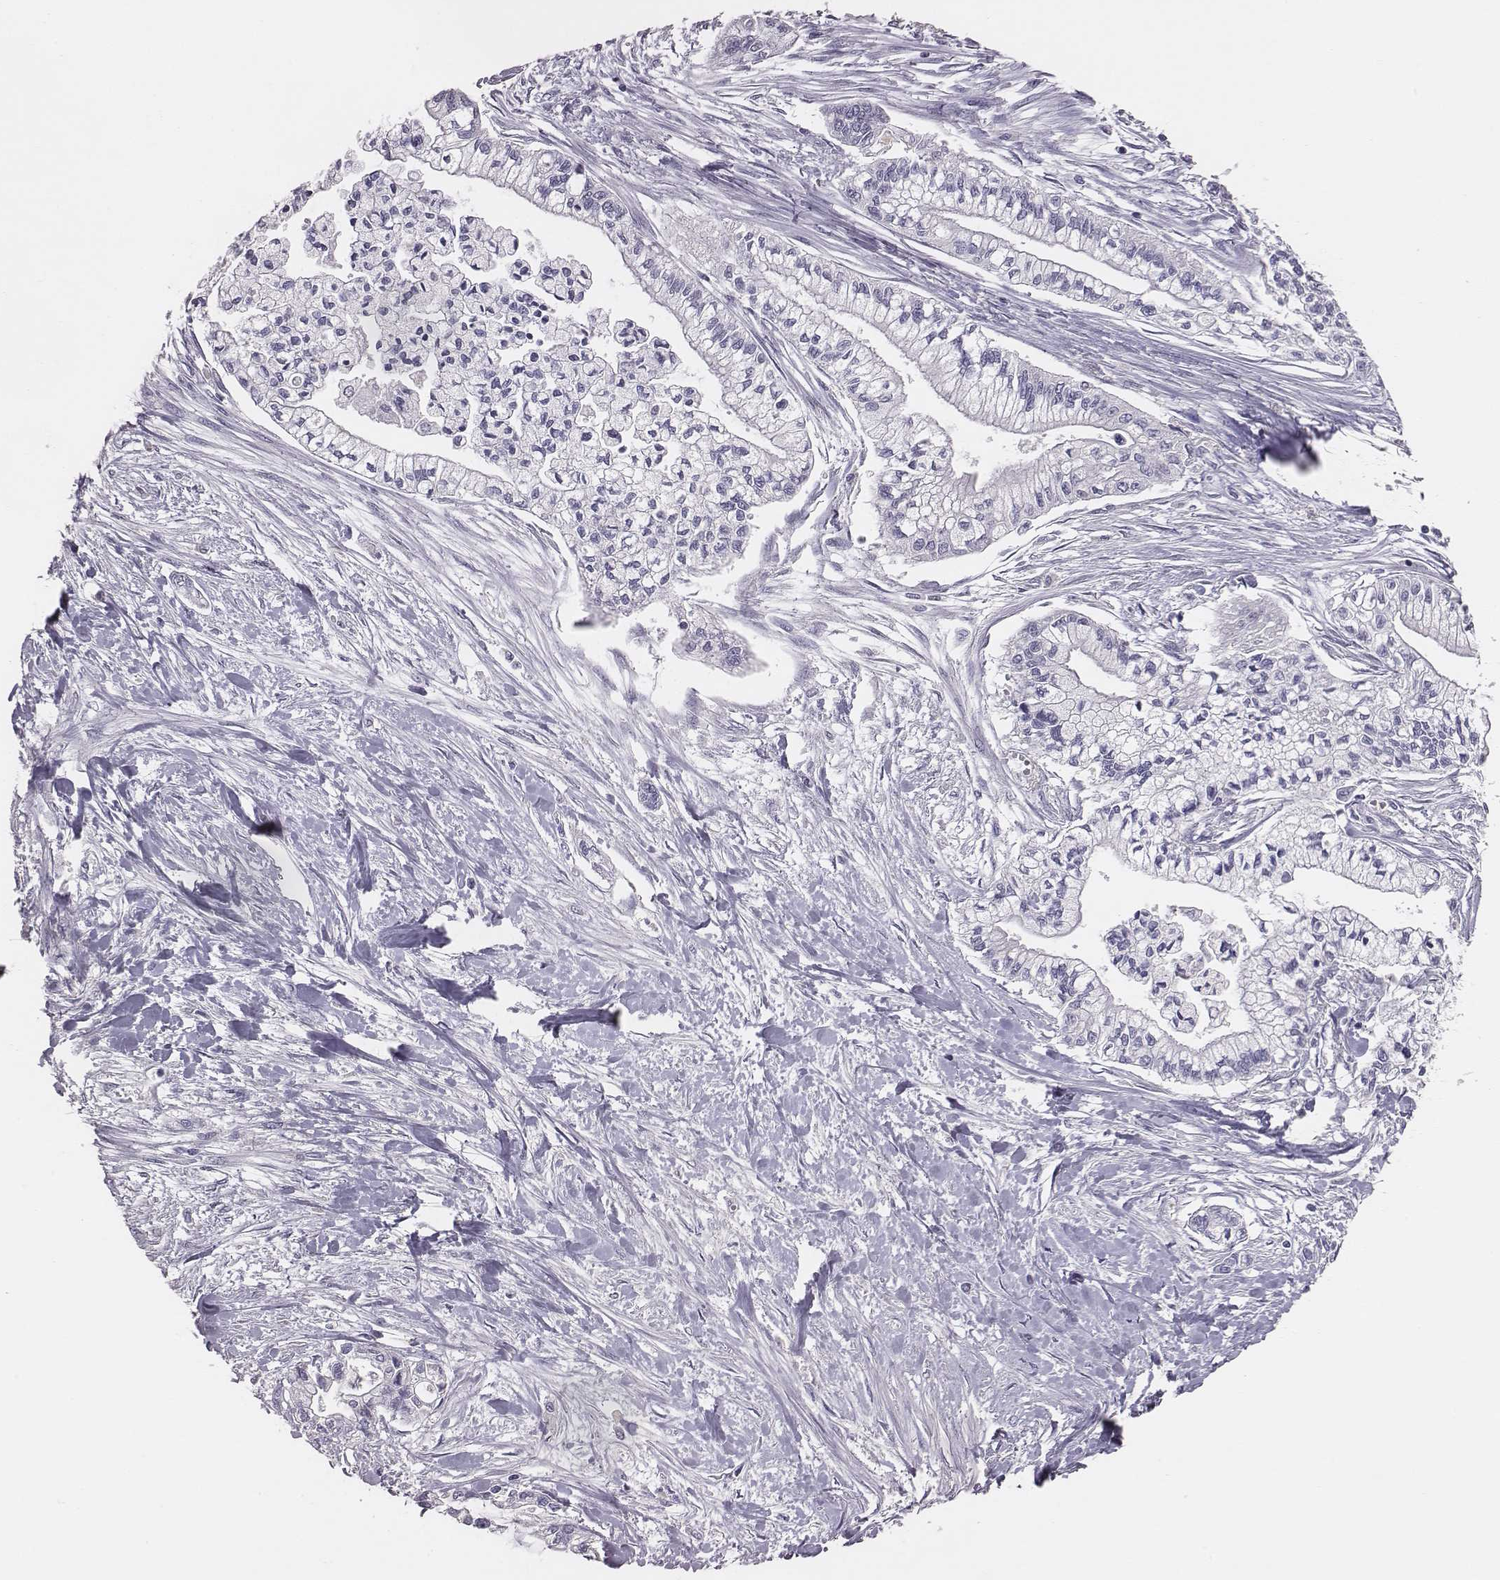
{"staining": {"intensity": "negative", "quantity": "none", "location": "none"}, "tissue": "pancreatic cancer", "cell_type": "Tumor cells", "image_type": "cancer", "snomed": [{"axis": "morphology", "description": "Adenocarcinoma, NOS"}, {"axis": "topography", "description": "Pancreas"}], "caption": "This is an immunohistochemistry (IHC) micrograph of pancreatic cancer. There is no expression in tumor cells.", "gene": "EN1", "patient": {"sex": "male", "age": 54}}